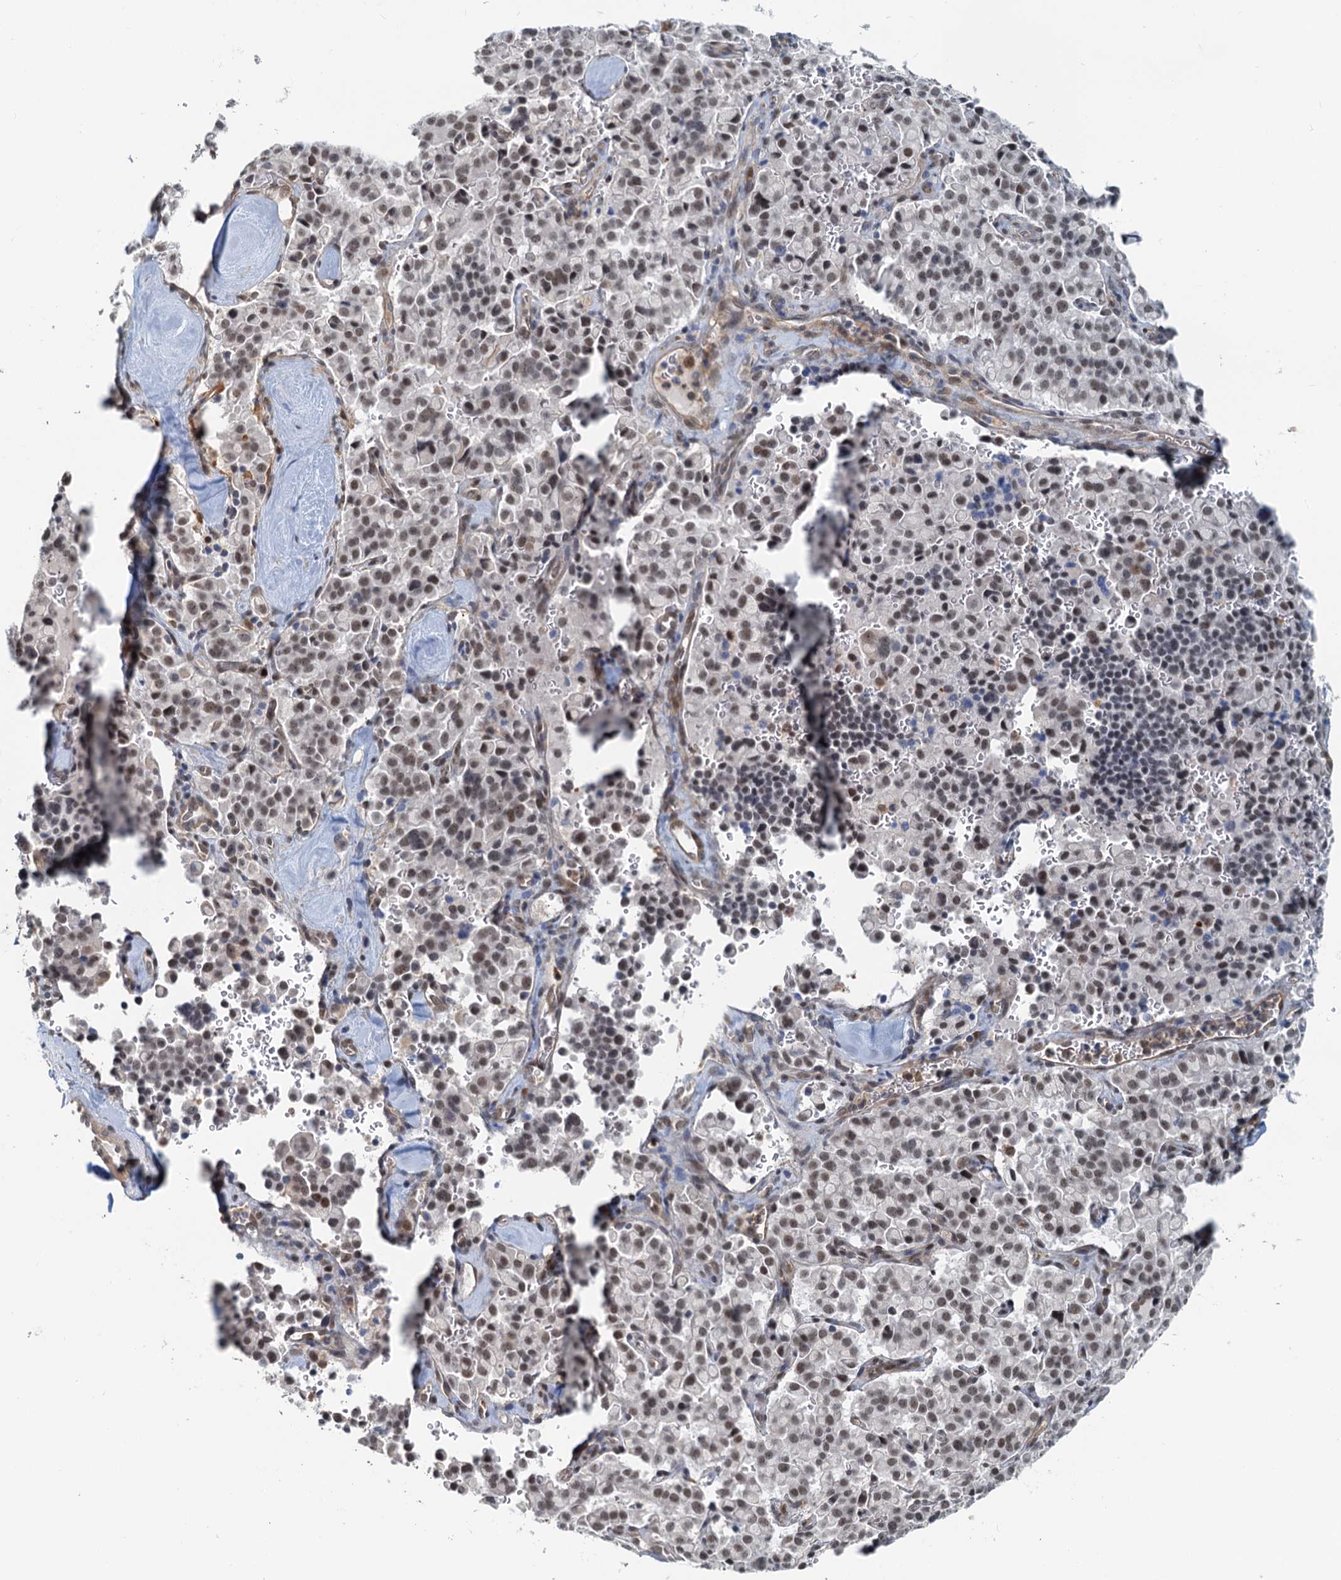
{"staining": {"intensity": "moderate", "quantity": ">75%", "location": "nuclear"}, "tissue": "pancreatic cancer", "cell_type": "Tumor cells", "image_type": "cancer", "snomed": [{"axis": "morphology", "description": "Adenocarcinoma, NOS"}, {"axis": "topography", "description": "Pancreas"}], "caption": "Adenocarcinoma (pancreatic) stained with a protein marker reveals moderate staining in tumor cells.", "gene": "SPINDOC", "patient": {"sex": "male", "age": 65}}